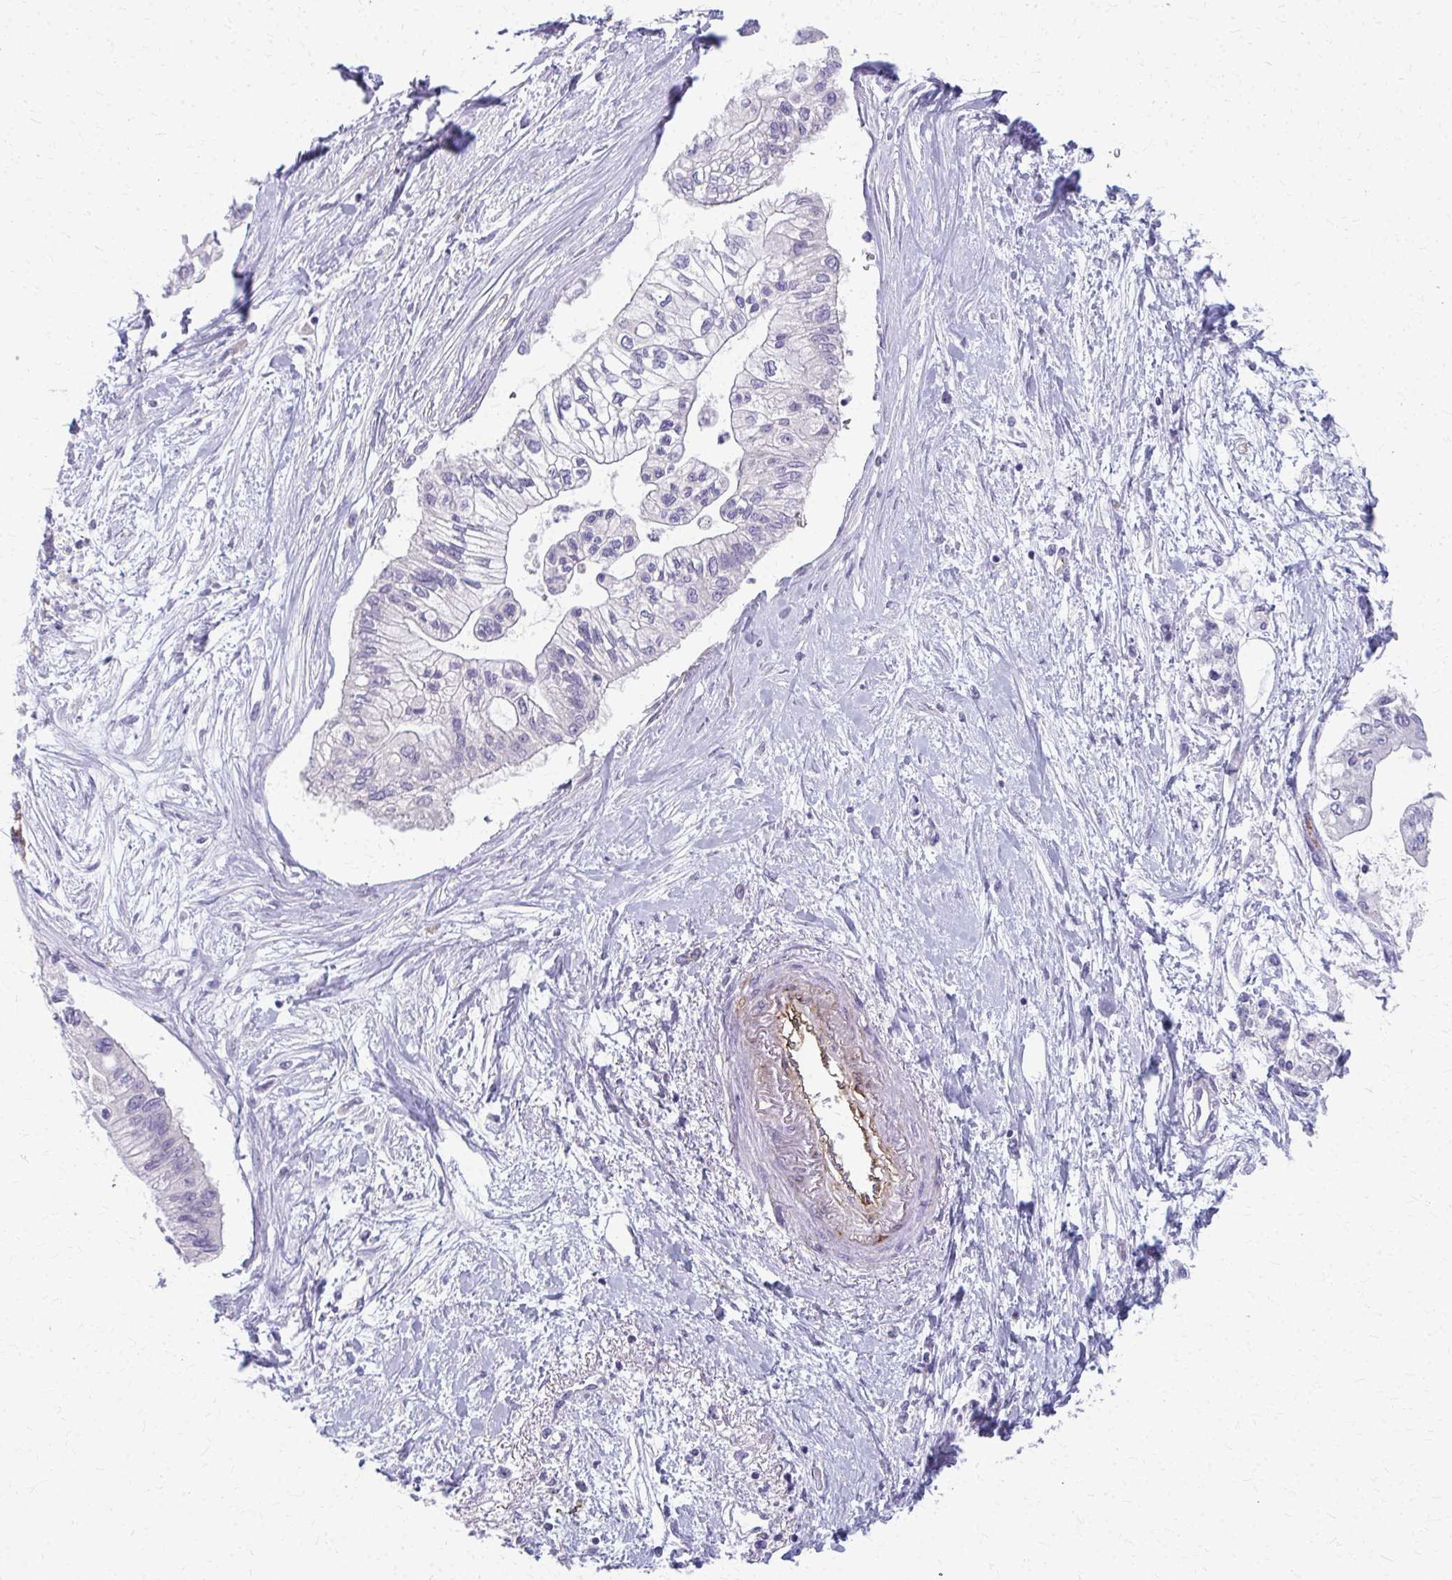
{"staining": {"intensity": "negative", "quantity": "none", "location": "none"}, "tissue": "pancreatic cancer", "cell_type": "Tumor cells", "image_type": "cancer", "snomed": [{"axis": "morphology", "description": "Adenocarcinoma, NOS"}, {"axis": "topography", "description": "Pancreas"}], "caption": "Pancreatic cancer was stained to show a protein in brown. There is no significant positivity in tumor cells. The staining is performed using DAB brown chromogen with nuclei counter-stained in using hematoxylin.", "gene": "ADIPOQ", "patient": {"sex": "female", "age": 77}}